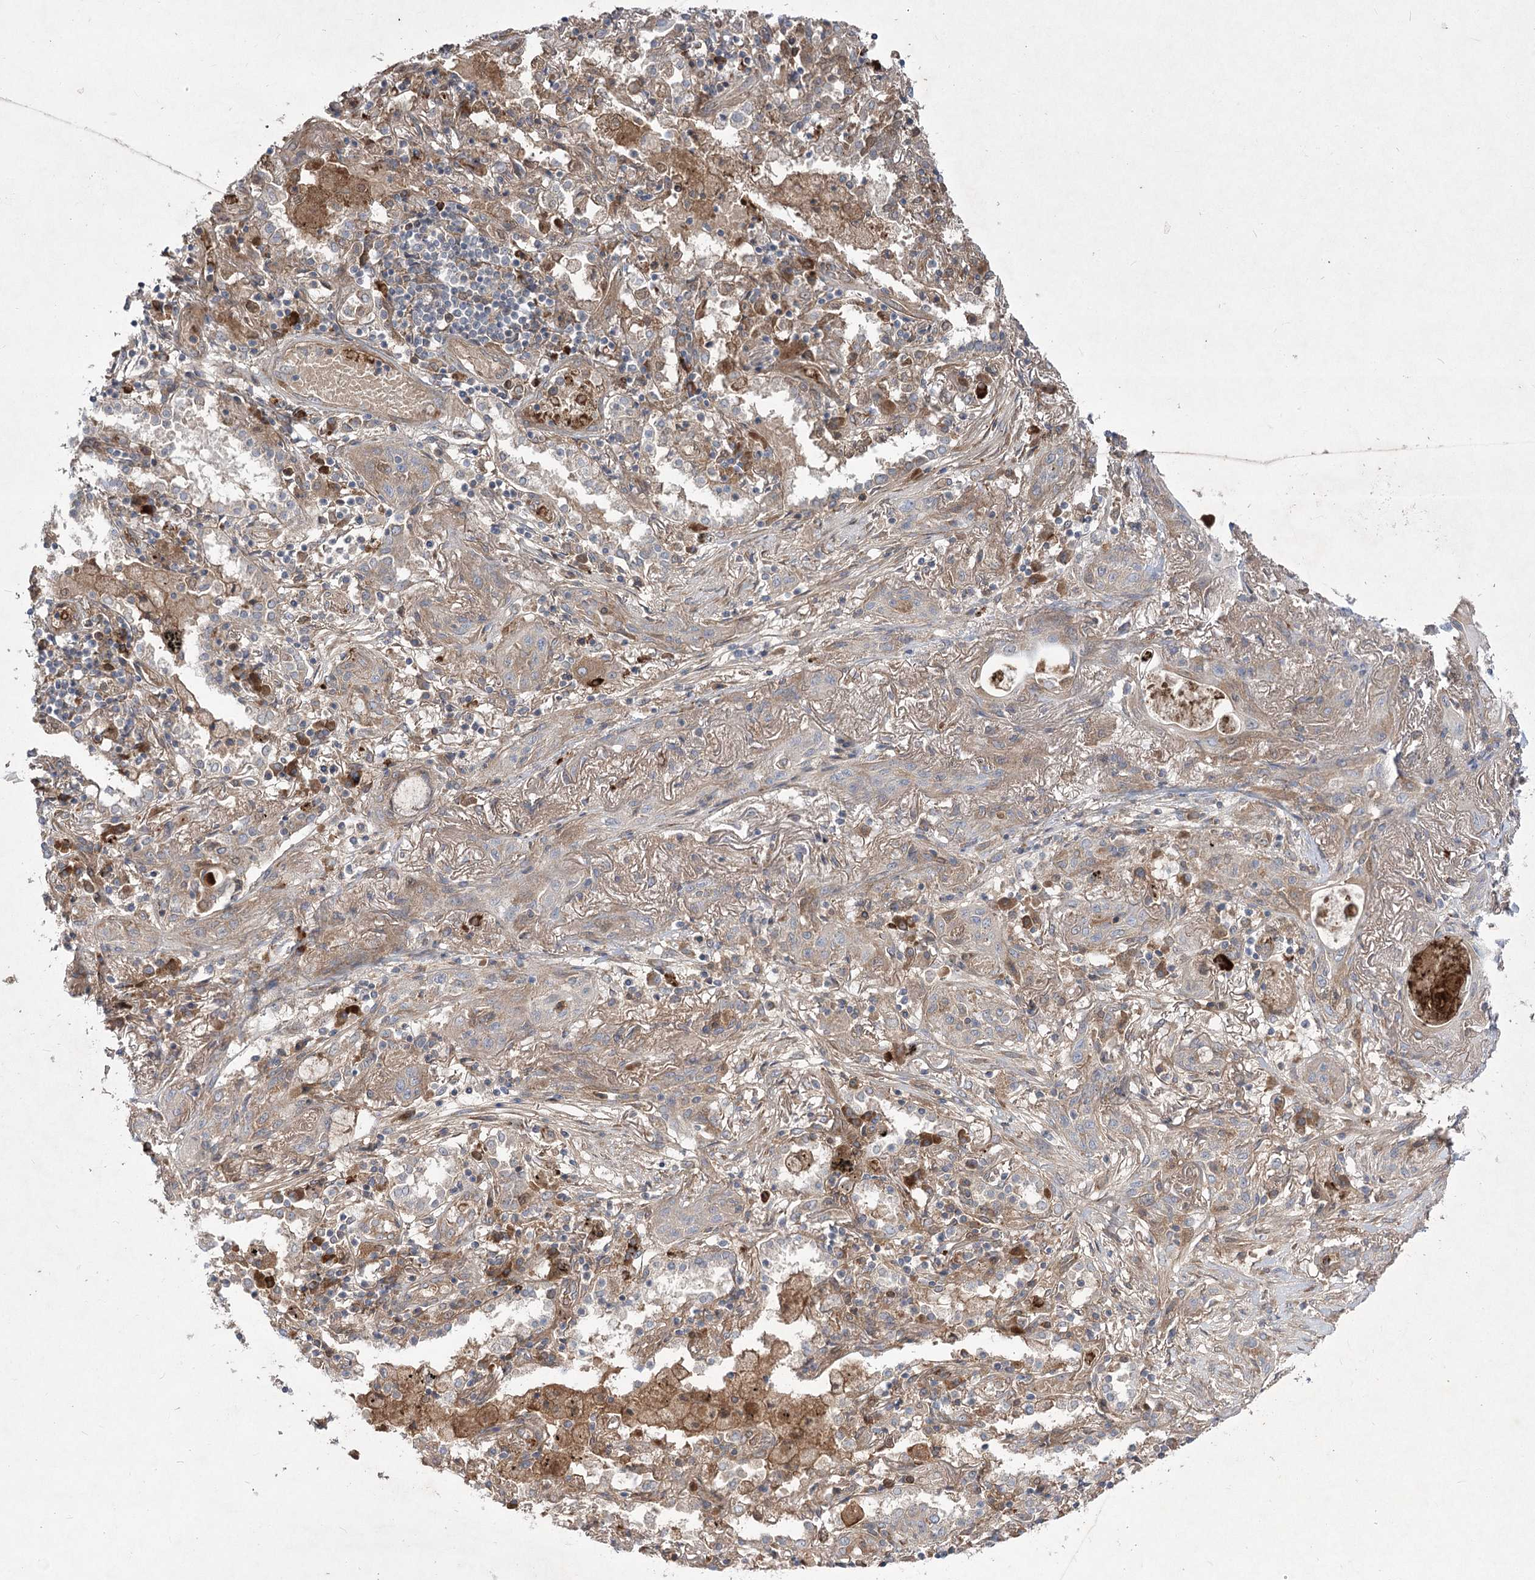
{"staining": {"intensity": "weak", "quantity": "25%-75%", "location": "cytoplasmic/membranous"}, "tissue": "lung cancer", "cell_type": "Tumor cells", "image_type": "cancer", "snomed": [{"axis": "morphology", "description": "Squamous cell carcinoma, NOS"}, {"axis": "topography", "description": "Lung"}], "caption": "This is a micrograph of IHC staining of lung squamous cell carcinoma, which shows weak staining in the cytoplasmic/membranous of tumor cells.", "gene": "PLEKHA5", "patient": {"sex": "female", "age": 47}}